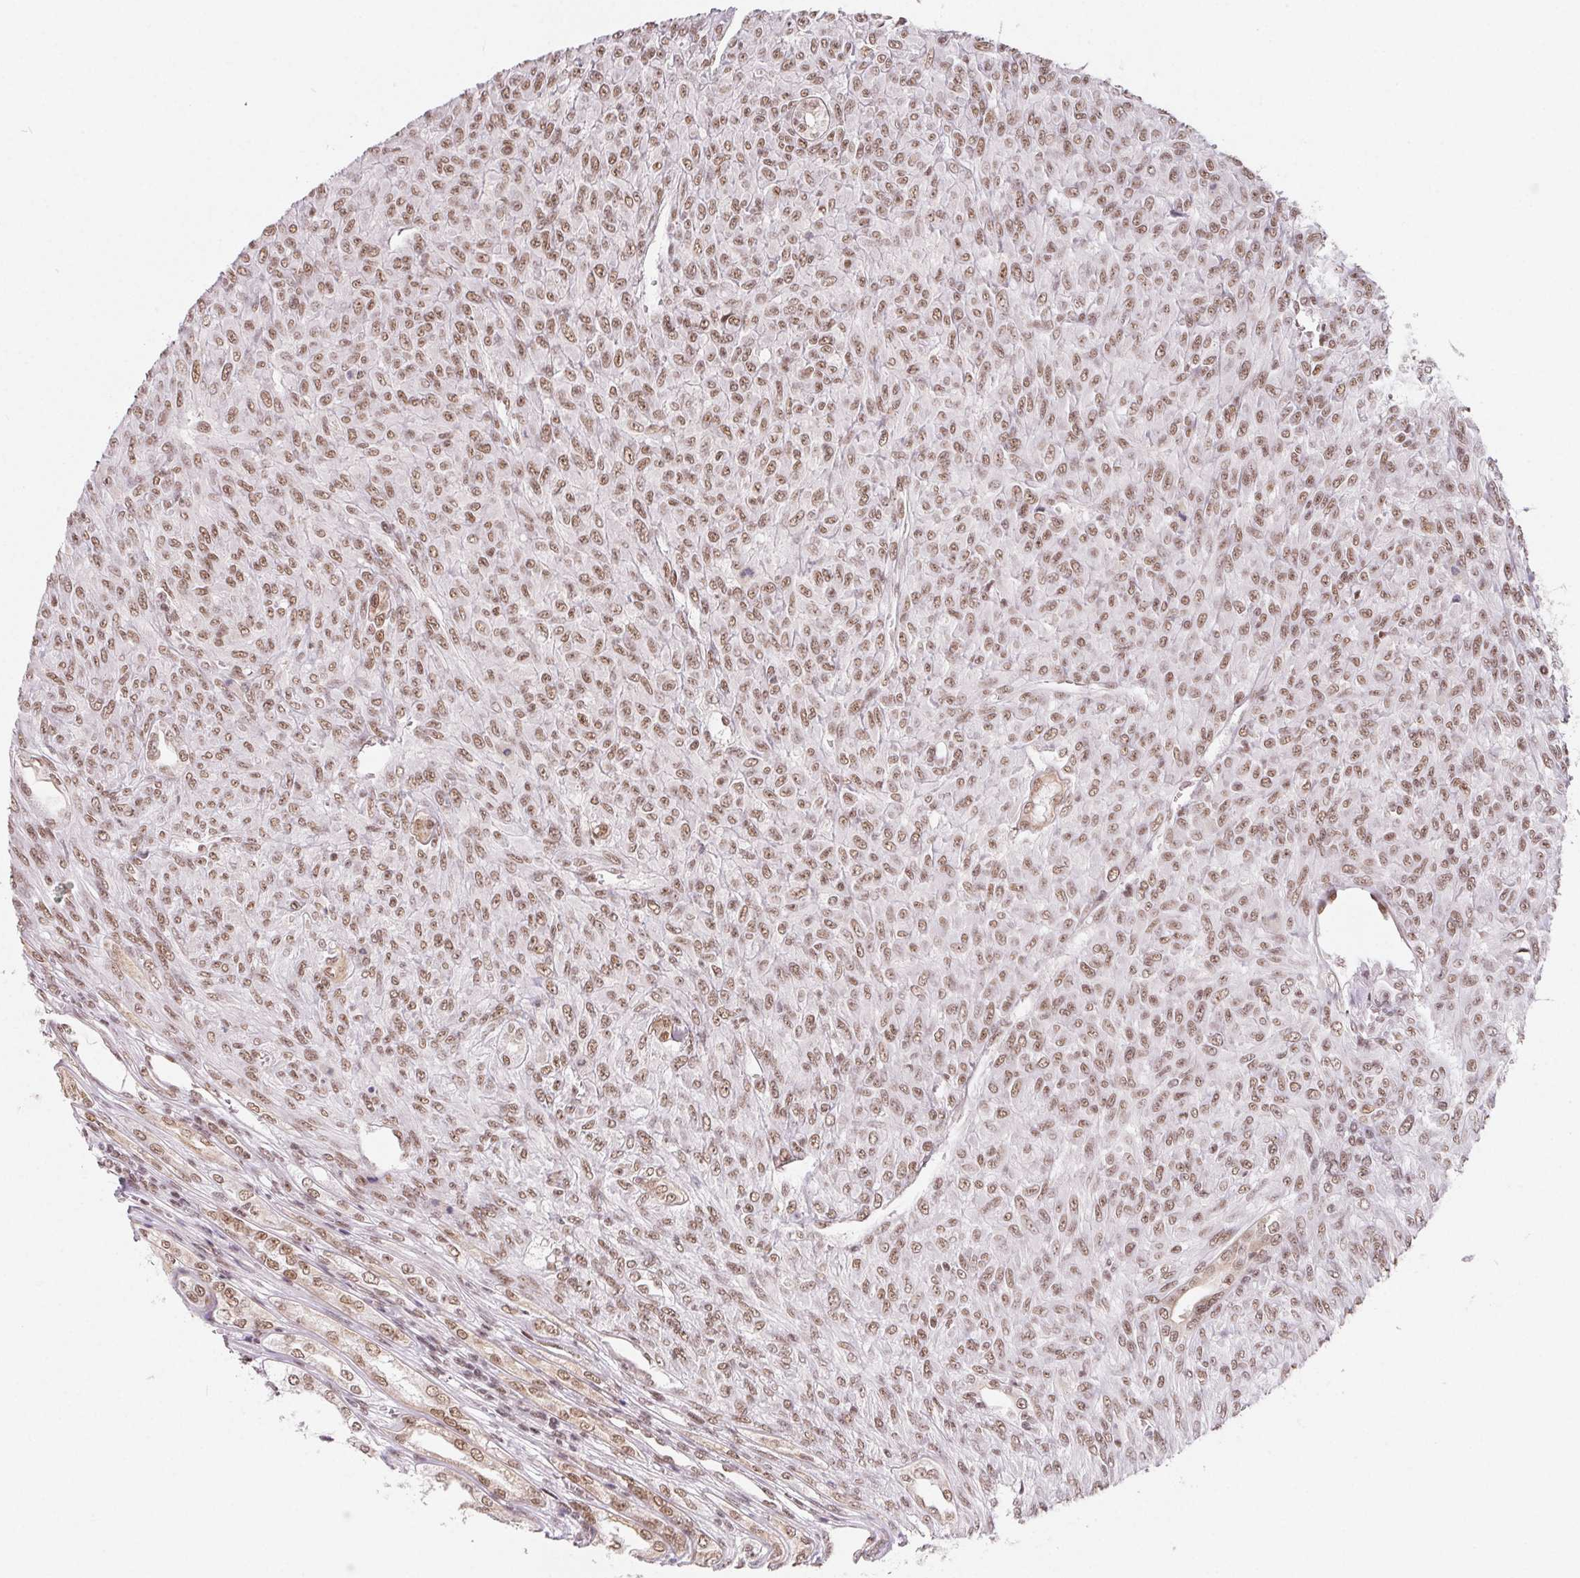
{"staining": {"intensity": "moderate", "quantity": ">75%", "location": "nuclear"}, "tissue": "renal cancer", "cell_type": "Tumor cells", "image_type": "cancer", "snomed": [{"axis": "morphology", "description": "Adenocarcinoma, NOS"}, {"axis": "topography", "description": "Kidney"}], "caption": "Human renal adenocarcinoma stained with a protein marker reveals moderate staining in tumor cells.", "gene": "TCERG1", "patient": {"sex": "male", "age": 58}}